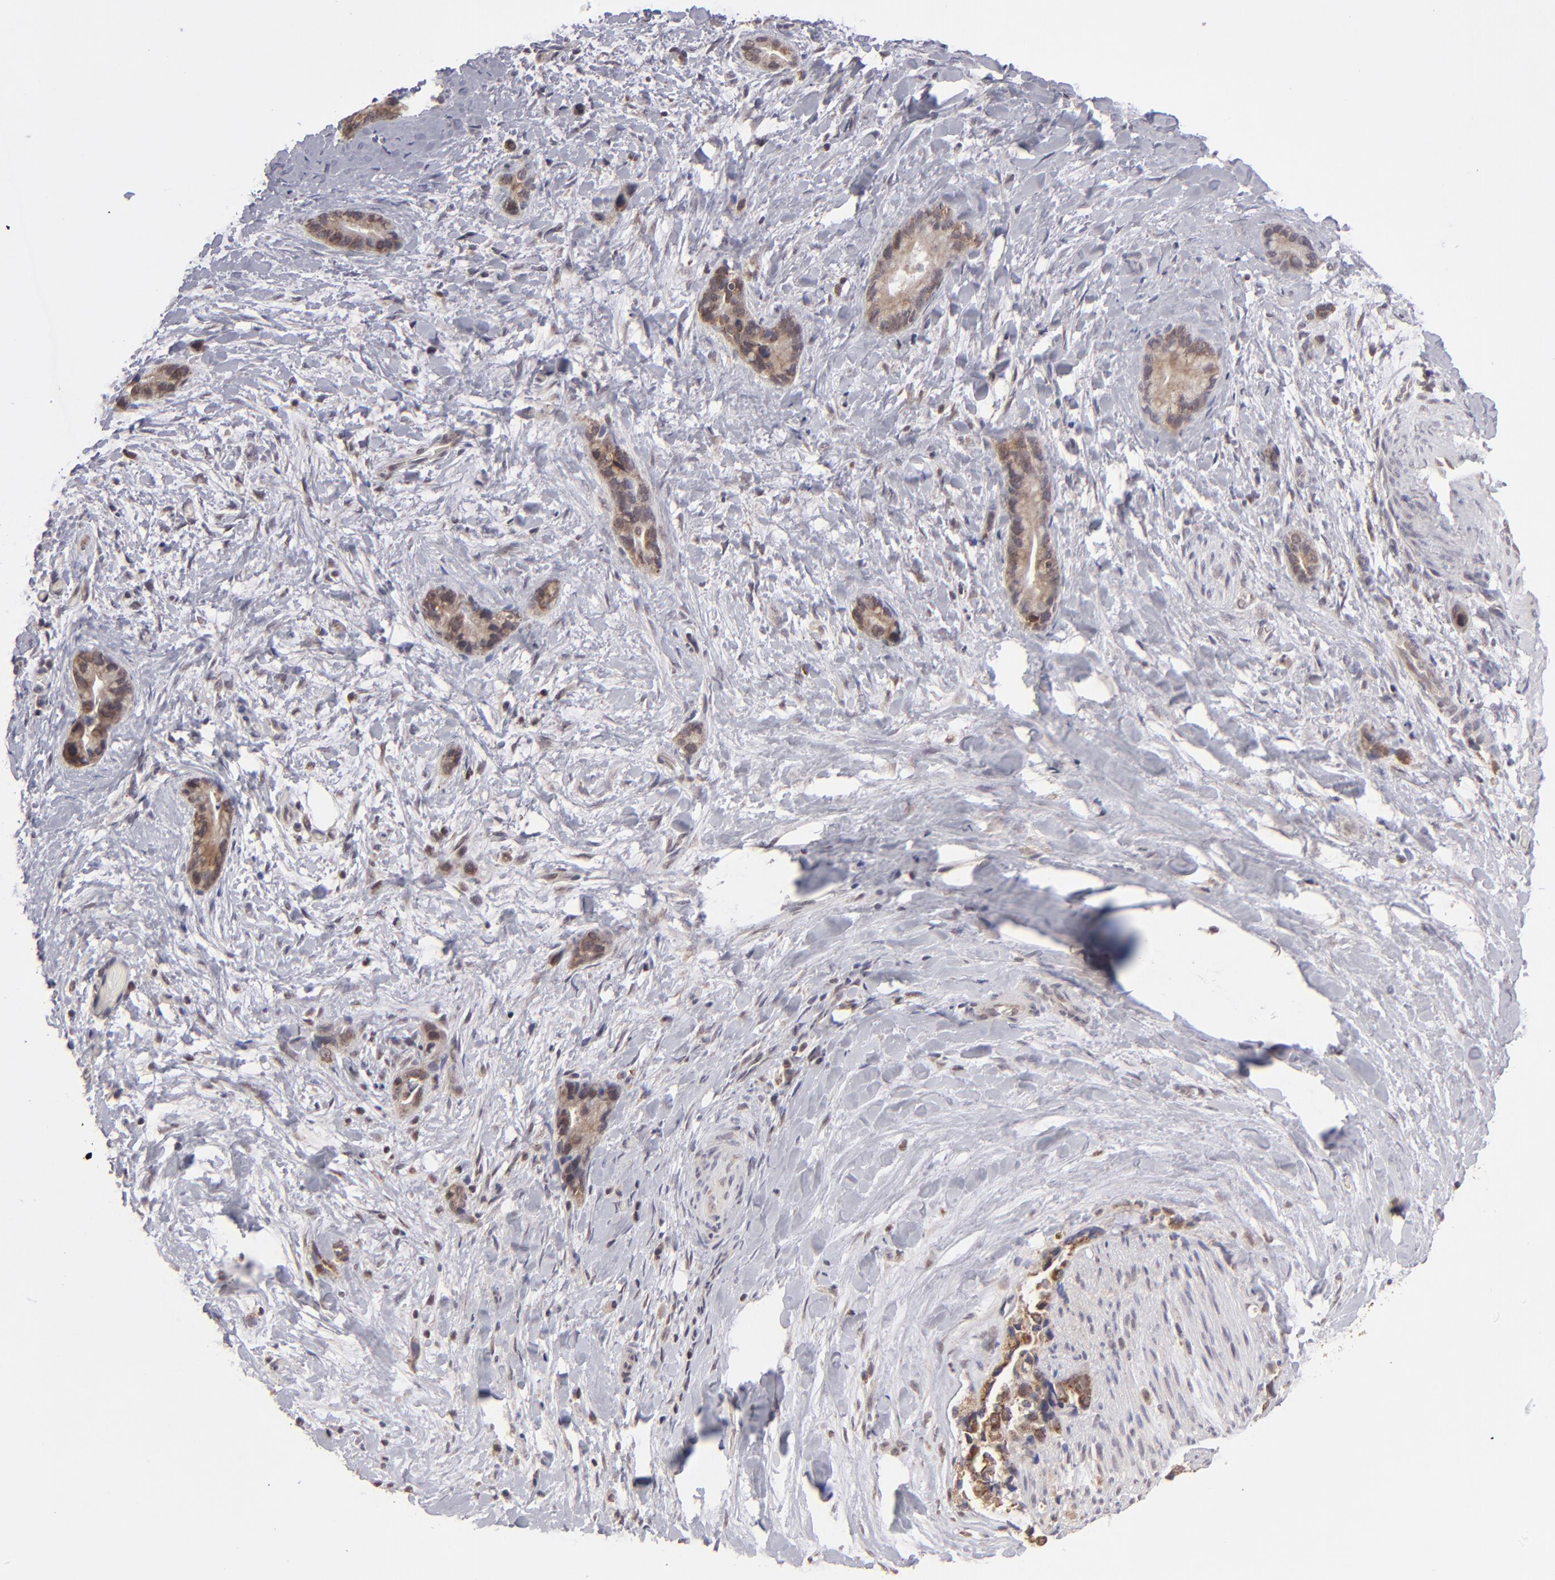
{"staining": {"intensity": "weak", "quantity": ">75%", "location": "cytoplasmic/membranous"}, "tissue": "liver cancer", "cell_type": "Tumor cells", "image_type": "cancer", "snomed": [{"axis": "morphology", "description": "Cholangiocarcinoma"}, {"axis": "topography", "description": "Liver"}], "caption": "Immunohistochemical staining of cholangiocarcinoma (liver) reveals low levels of weak cytoplasmic/membranous protein positivity in approximately >75% of tumor cells.", "gene": "SLC15A1", "patient": {"sex": "female", "age": 55}}